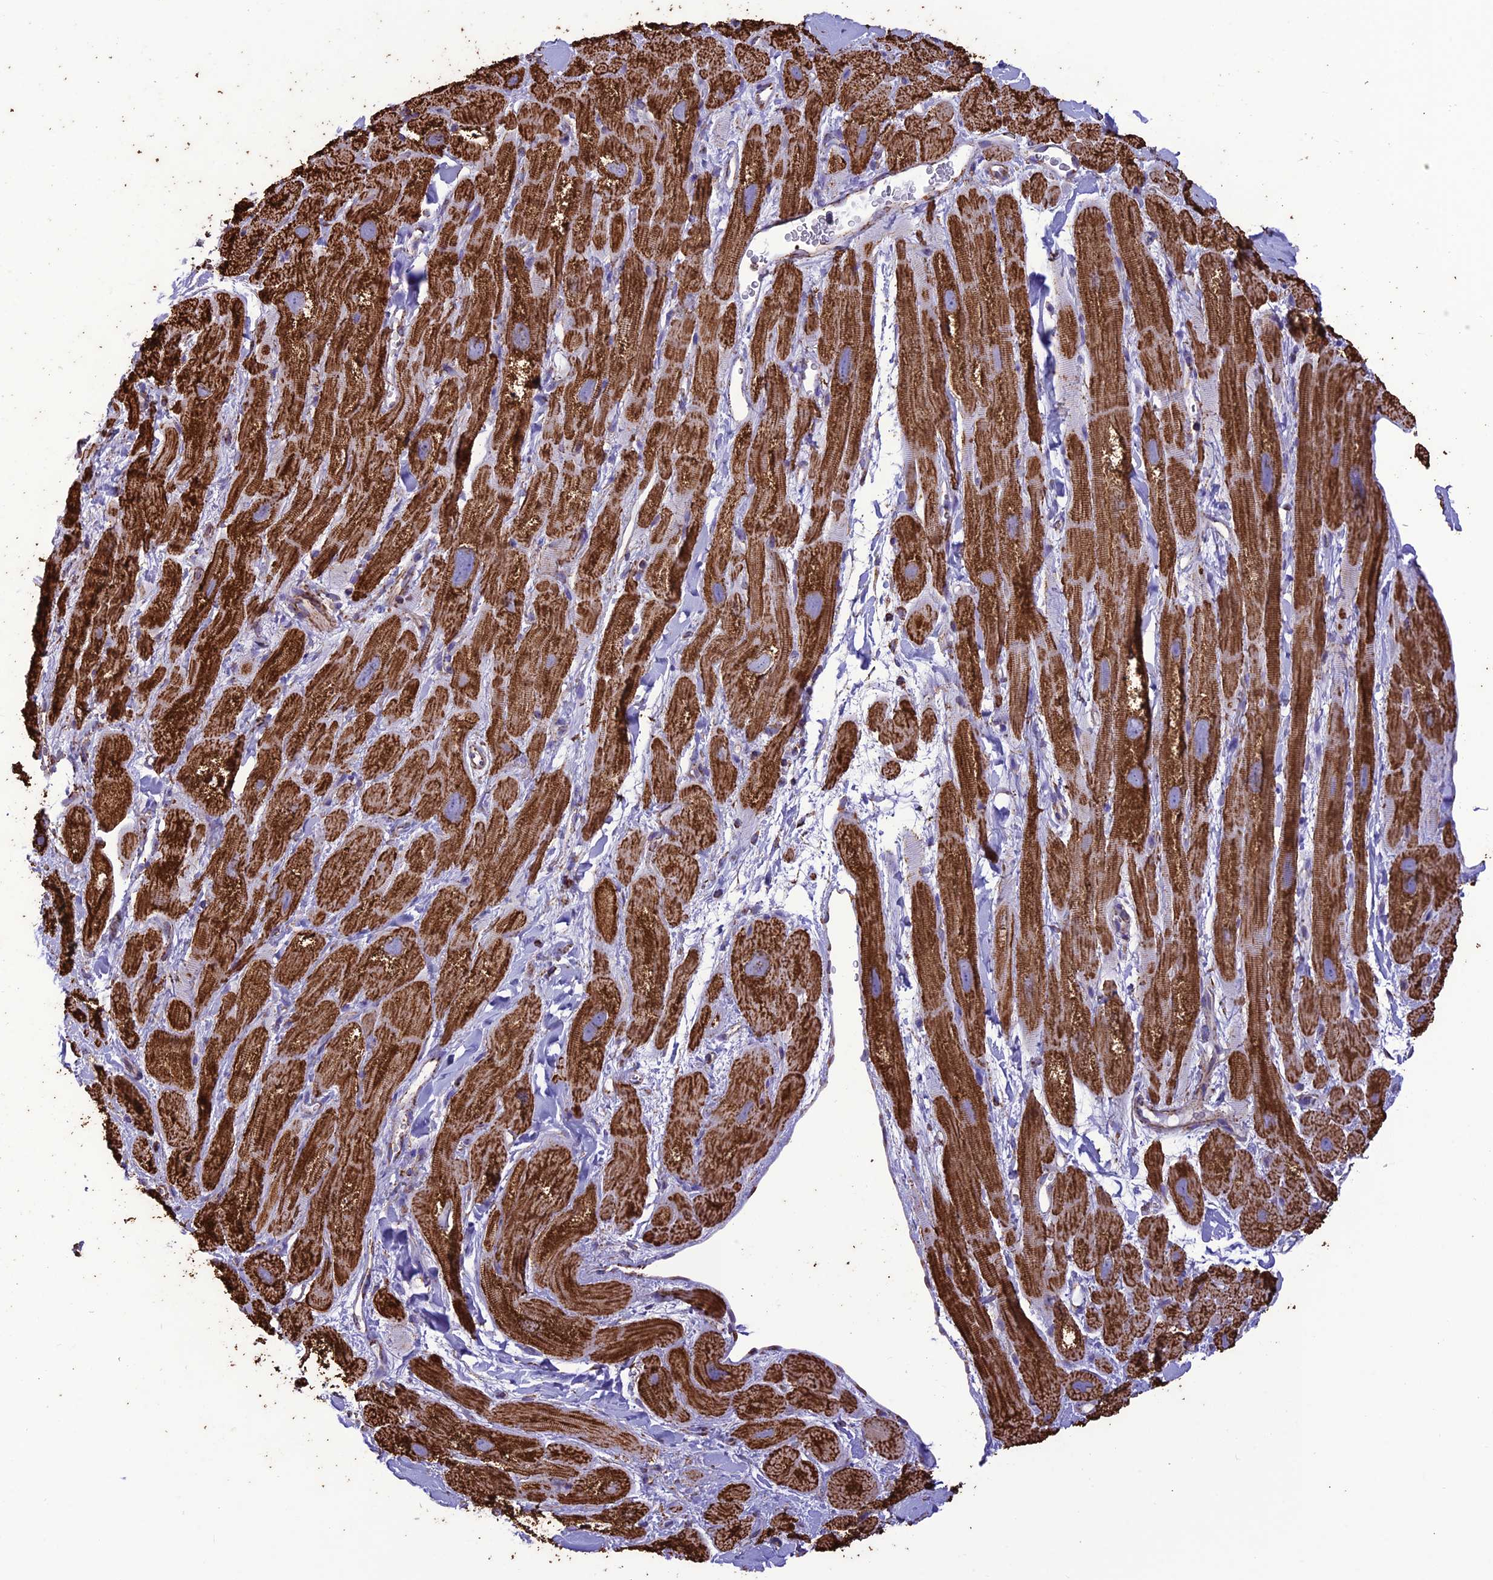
{"staining": {"intensity": "strong", "quantity": ">75%", "location": "cytoplasmic/membranous"}, "tissue": "heart muscle", "cell_type": "Cardiomyocytes", "image_type": "normal", "snomed": [{"axis": "morphology", "description": "Normal tissue, NOS"}, {"axis": "topography", "description": "Heart"}], "caption": "Immunohistochemistry of unremarkable heart muscle shows high levels of strong cytoplasmic/membranous expression in approximately >75% of cardiomyocytes. (DAB (3,3'-diaminobenzidine) = brown stain, brightfield microscopy at high magnification).", "gene": "NDUFAF1", "patient": {"sex": "male", "age": 49}}